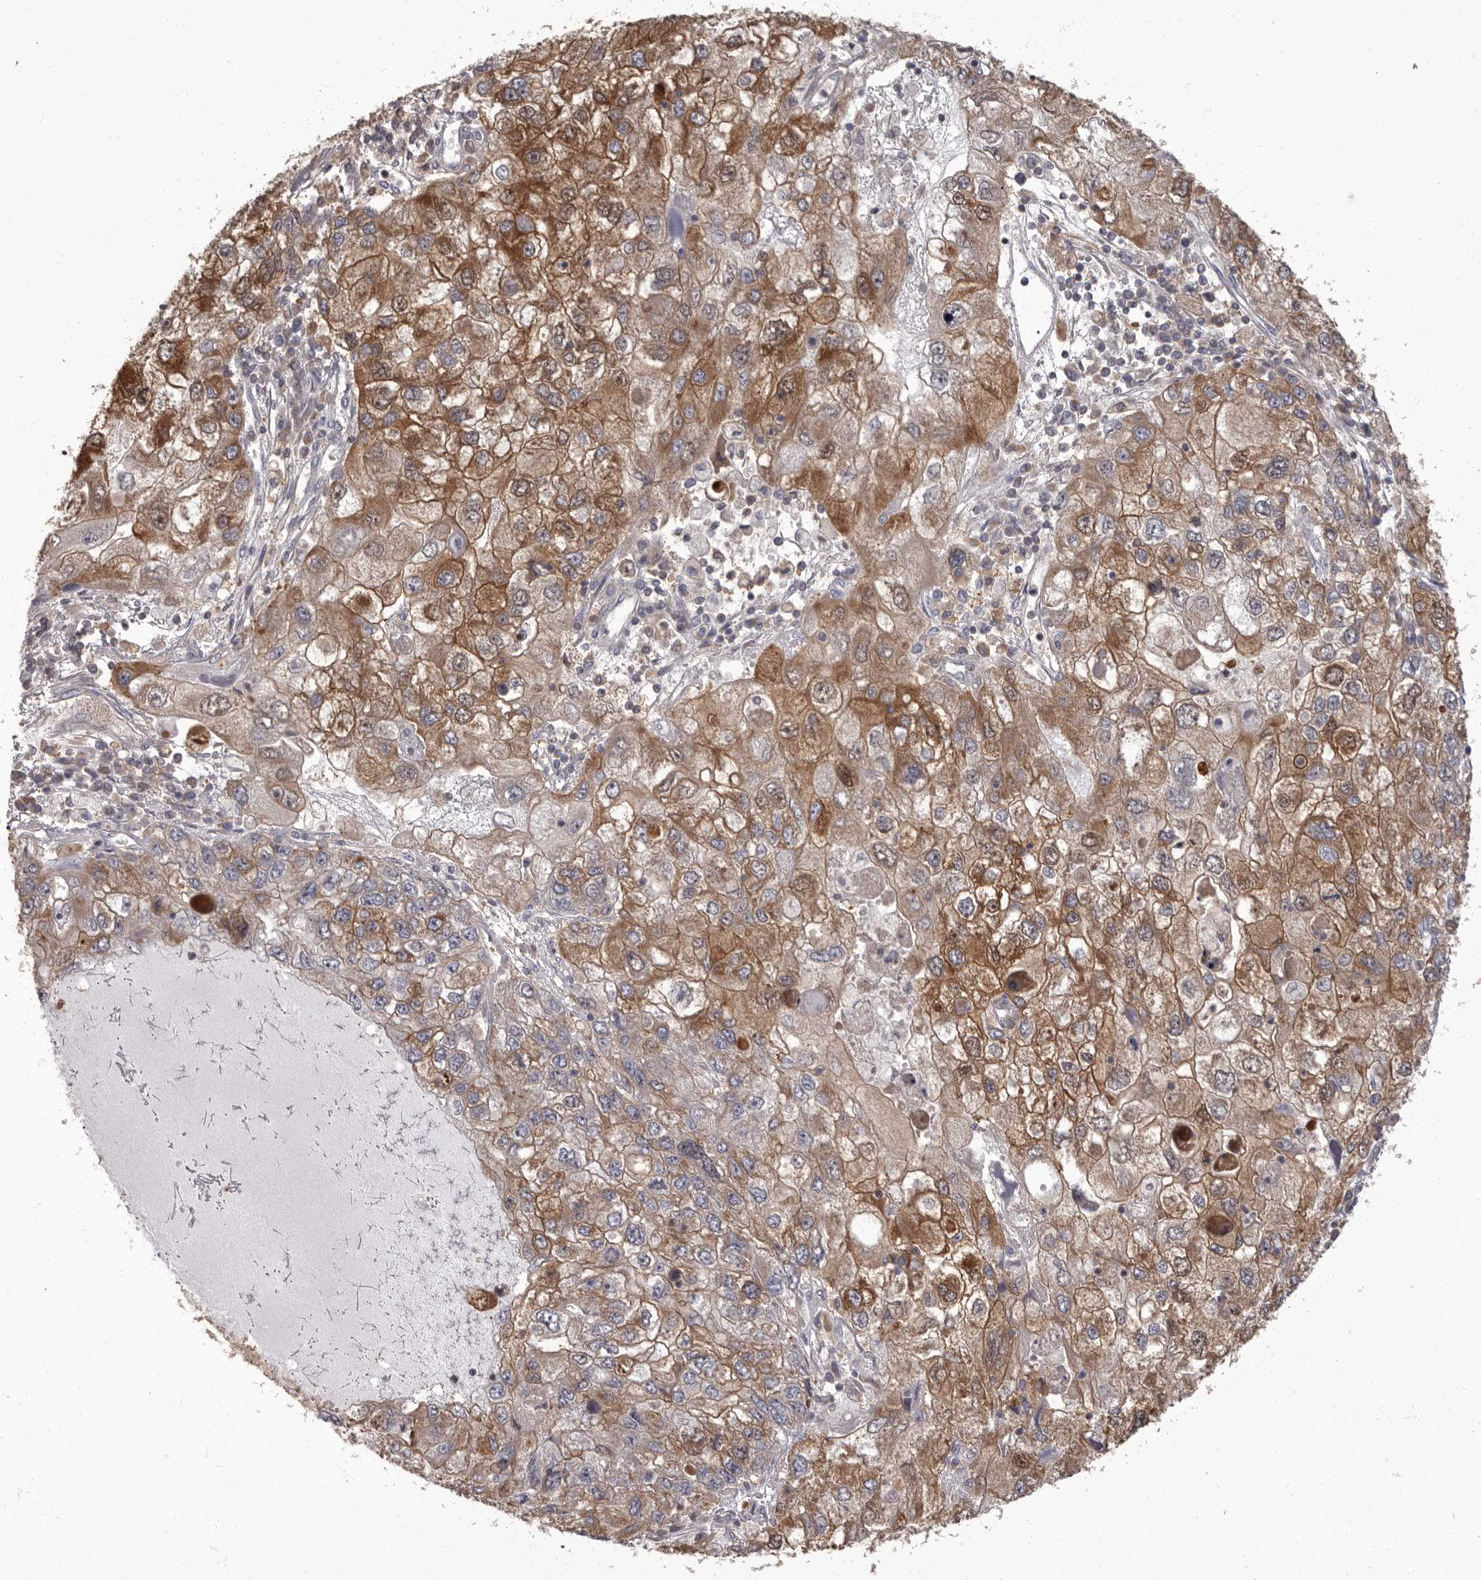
{"staining": {"intensity": "moderate", "quantity": ">75%", "location": "cytoplasmic/membranous"}, "tissue": "endometrial cancer", "cell_type": "Tumor cells", "image_type": "cancer", "snomed": [{"axis": "morphology", "description": "Adenocarcinoma, NOS"}, {"axis": "topography", "description": "Endometrium"}], "caption": "This is an image of immunohistochemistry staining of endometrial cancer (adenocarcinoma), which shows moderate staining in the cytoplasmic/membranous of tumor cells.", "gene": "APEH", "patient": {"sex": "female", "age": 49}}